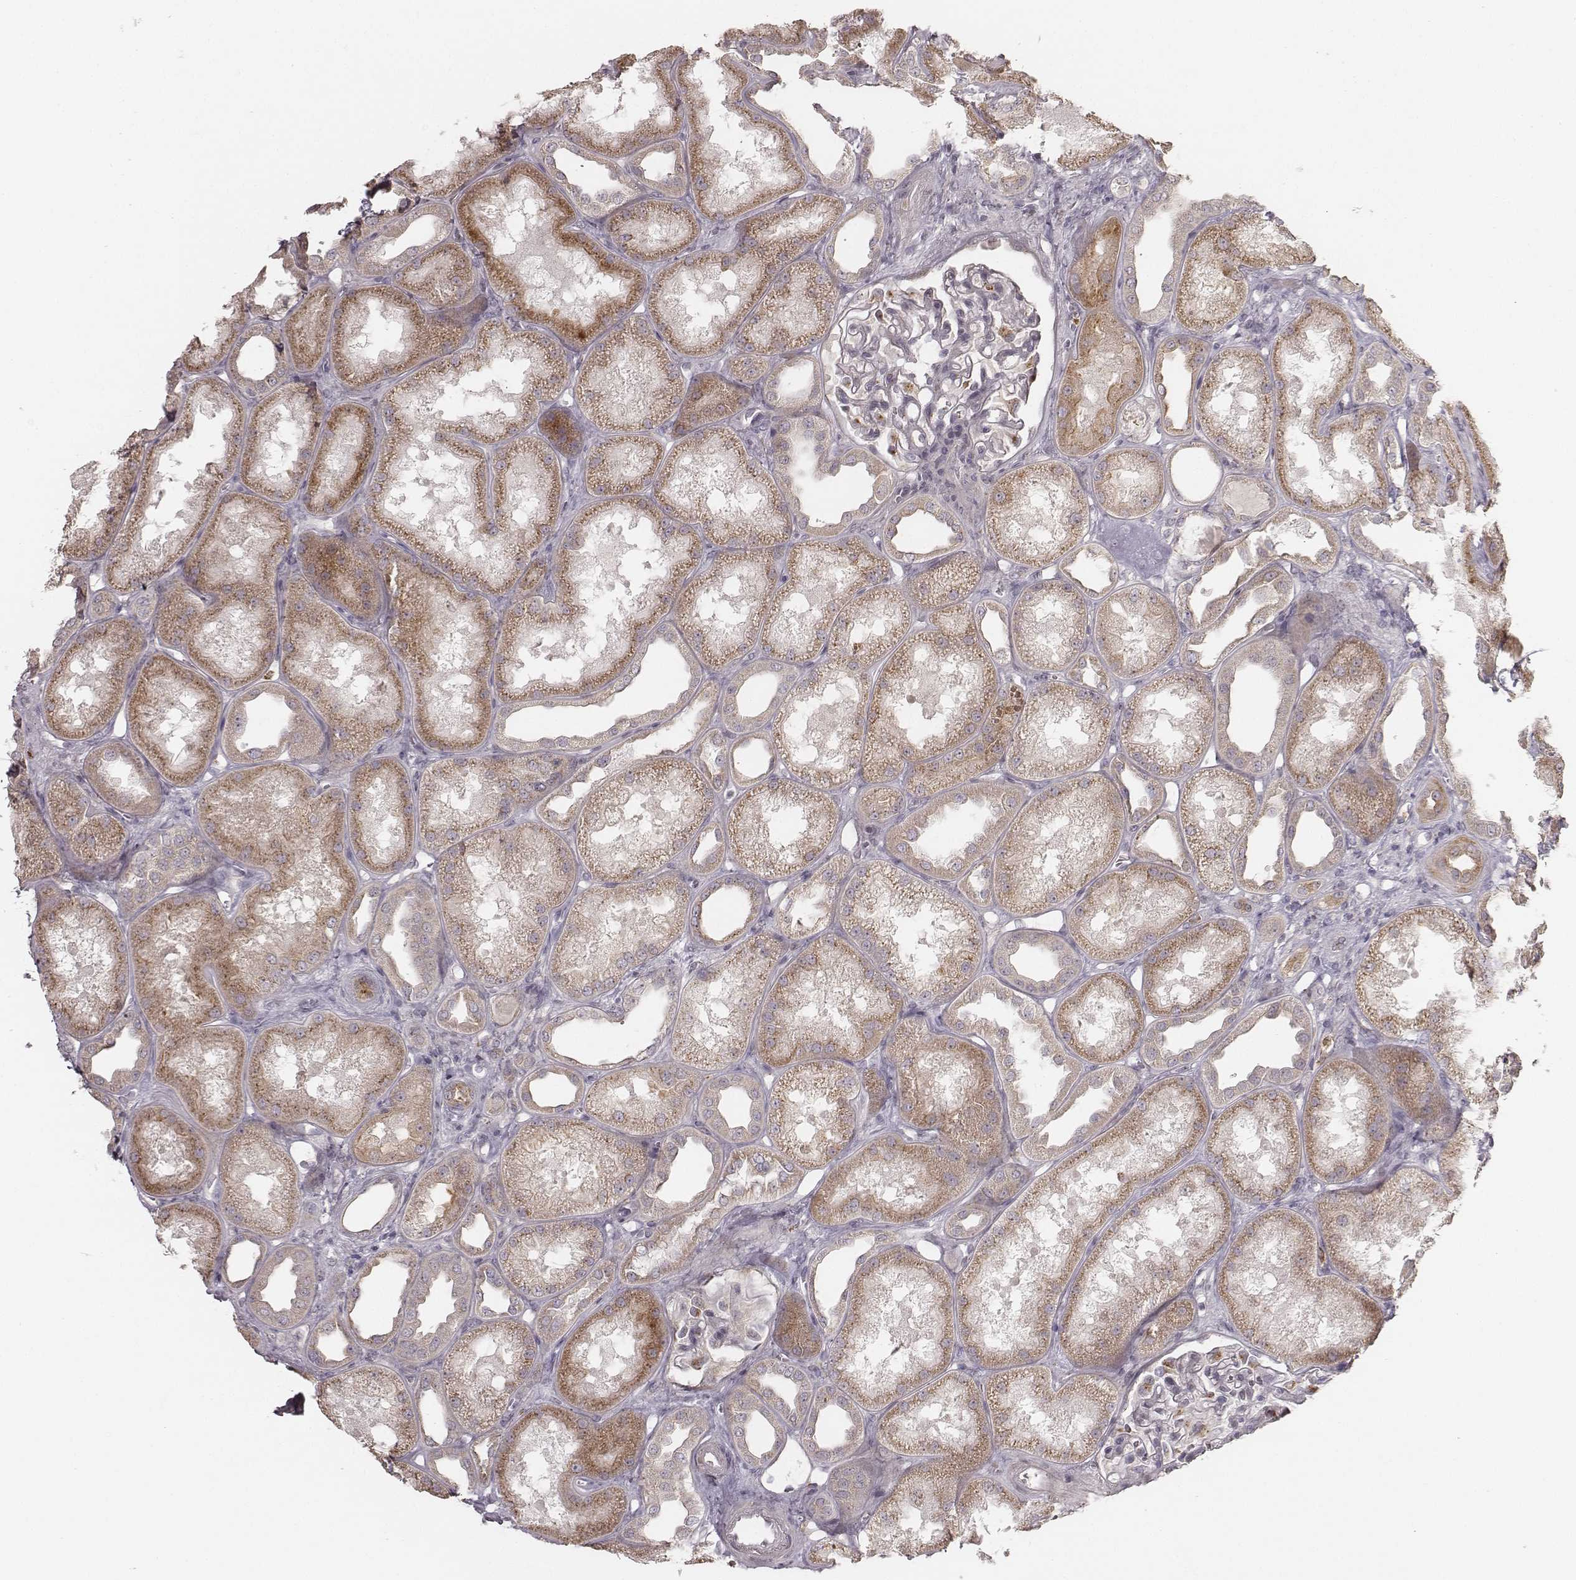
{"staining": {"intensity": "moderate", "quantity": "<25%", "location": "cytoplasmic/membranous"}, "tissue": "kidney", "cell_type": "Cells in glomeruli", "image_type": "normal", "snomed": [{"axis": "morphology", "description": "Normal tissue, NOS"}, {"axis": "topography", "description": "Kidney"}], "caption": "Cells in glomeruli reveal low levels of moderate cytoplasmic/membranous staining in approximately <25% of cells in unremarkable kidney.", "gene": "ABCA7", "patient": {"sex": "male", "age": 61}}